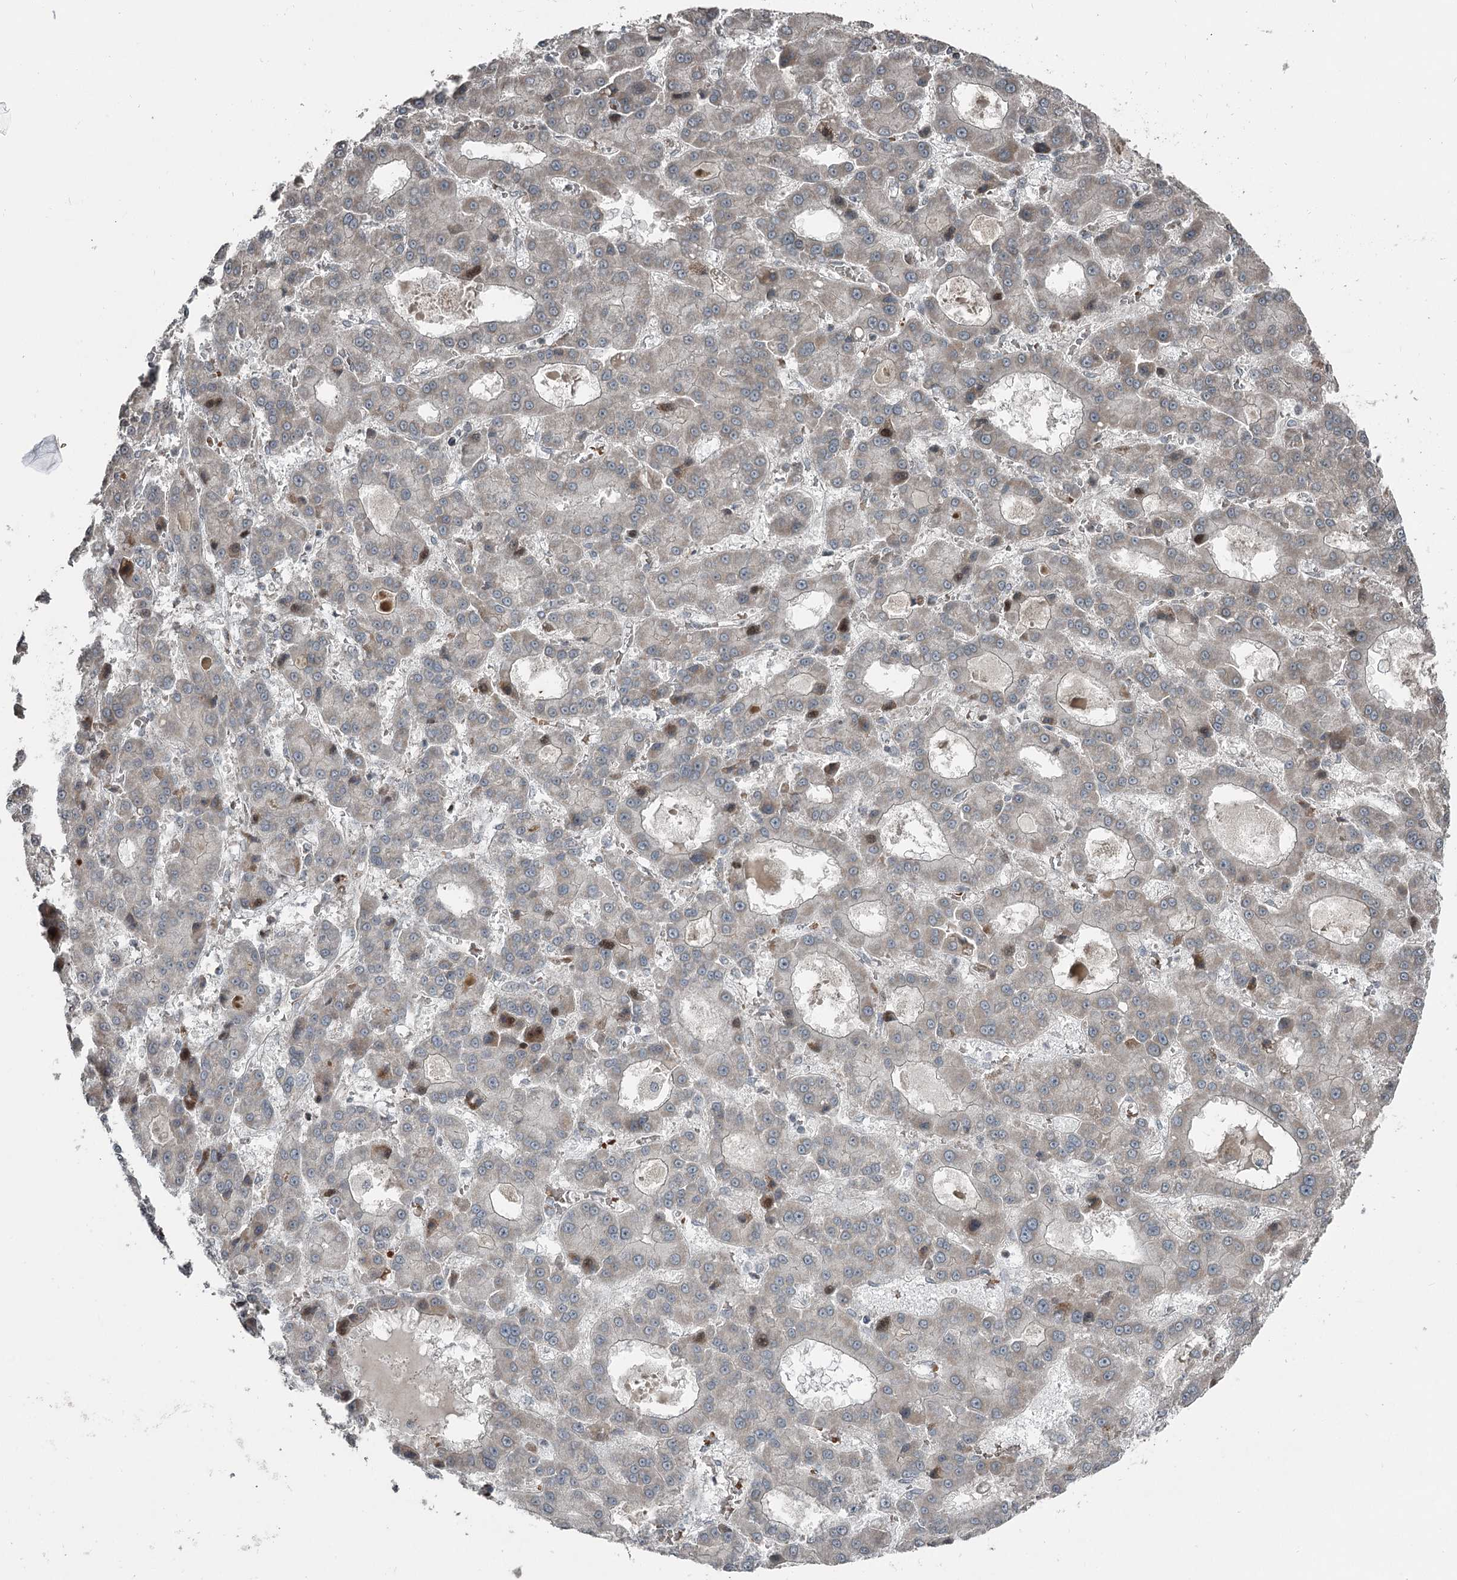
{"staining": {"intensity": "moderate", "quantity": "<25%", "location": "cytoplasmic/membranous,nuclear"}, "tissue": "liver cancer", "cell_type": "Tumor cells", "image_type": "cancer", "snomed": [{"axis": "morphology", "description": "Carcinoma, Hepatocellular, NOS"}, {"axis": "topography", "description": "Liver"}], "caption": "Immunohistochemistry of liver hepatocellular carcinoma reveals low levels of moderate cytoplasmic/membranous and nuclear expression in approximately <25% of tumor cells.", "gene": "RASSF8", "patient": {"sex": "male", "age": 70}}